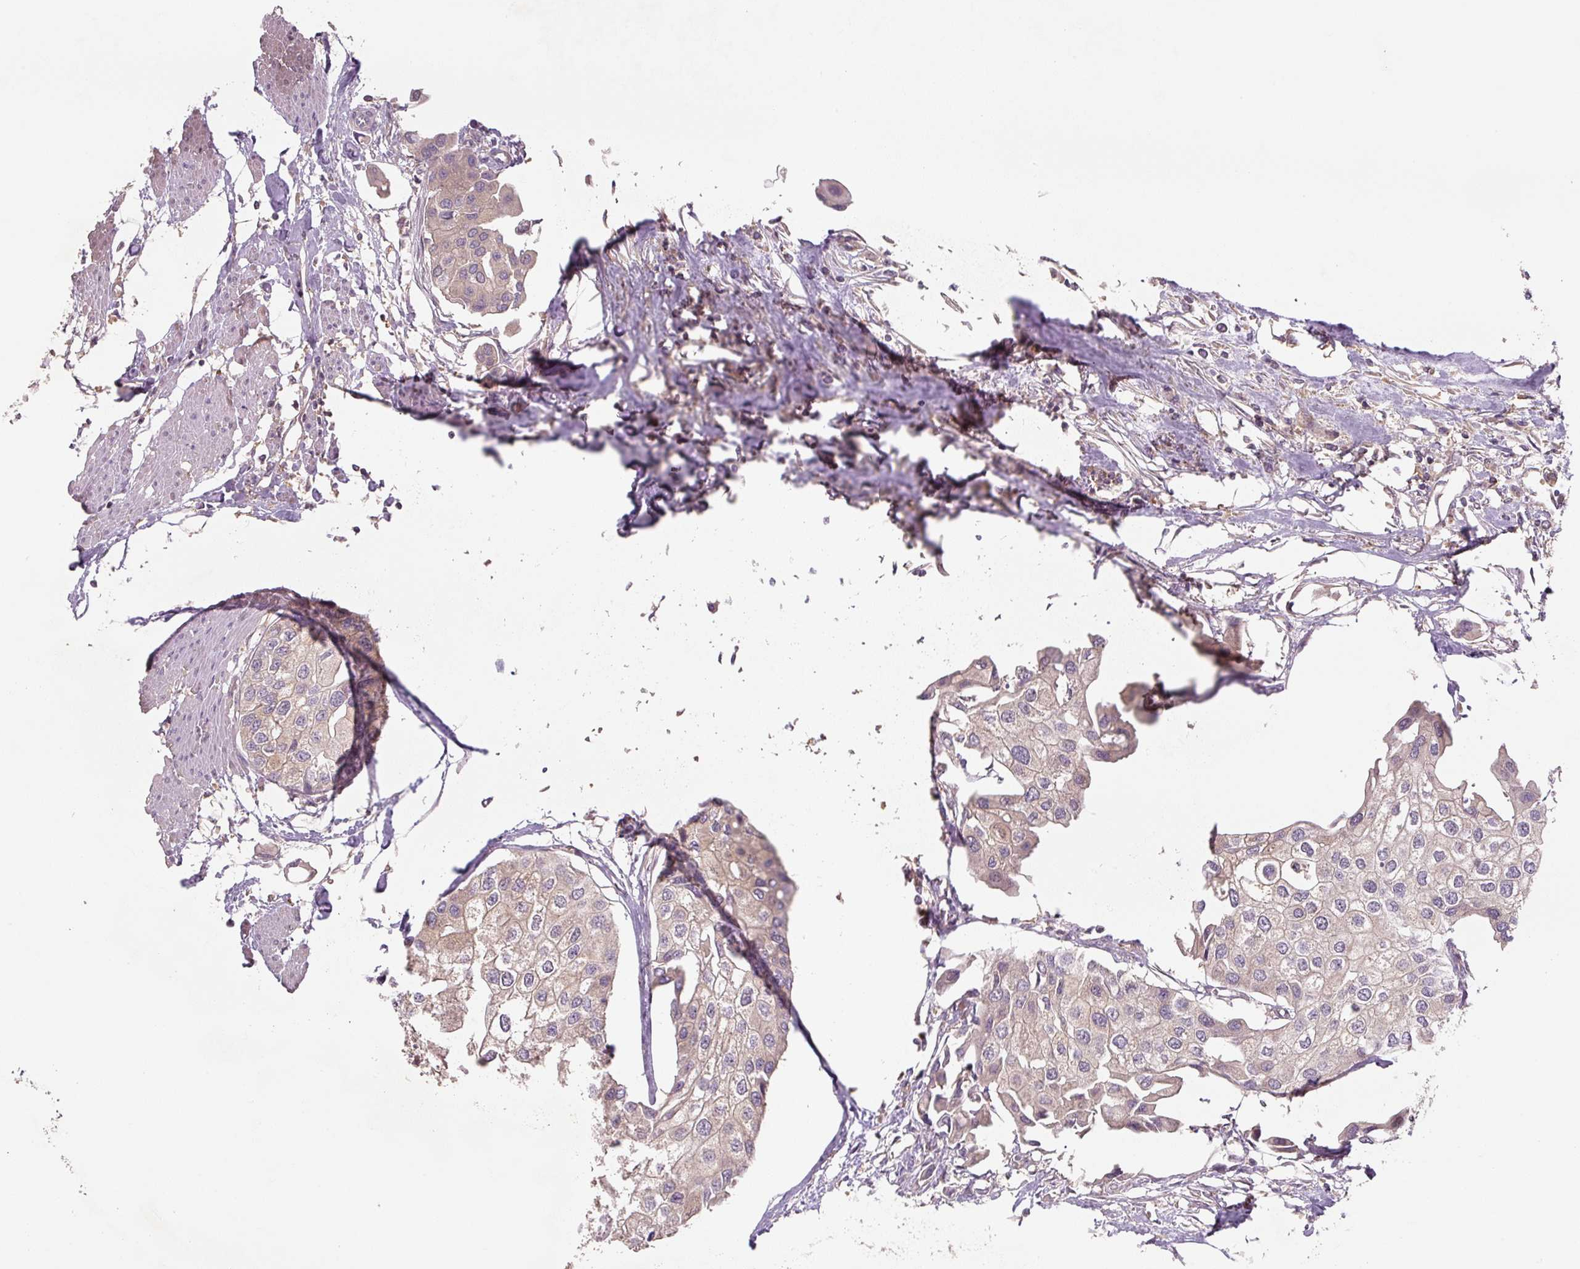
{"staining": {"intensity": "weak", "quantity": "25%-75%", "location": "cytoplasmic/membranous"}, "tissue": "urothelial cancer", "cell_type": "Tumor cells", "image_type": "cancer", "snomed": [{"axis": "morphology", "description": "Urothelial carcinoma, High grade"}, {"axis": "topography", "description": "Urinary bladder"}], "caption": "Urothelial cancer was stained to show a protein in brown. There is low levels of weak cytoplasmic/membranous positivity in about 25%-75% of tumor cells.", "gene": "C2orf73", "patient": {"sex": "male", "age": 64}}